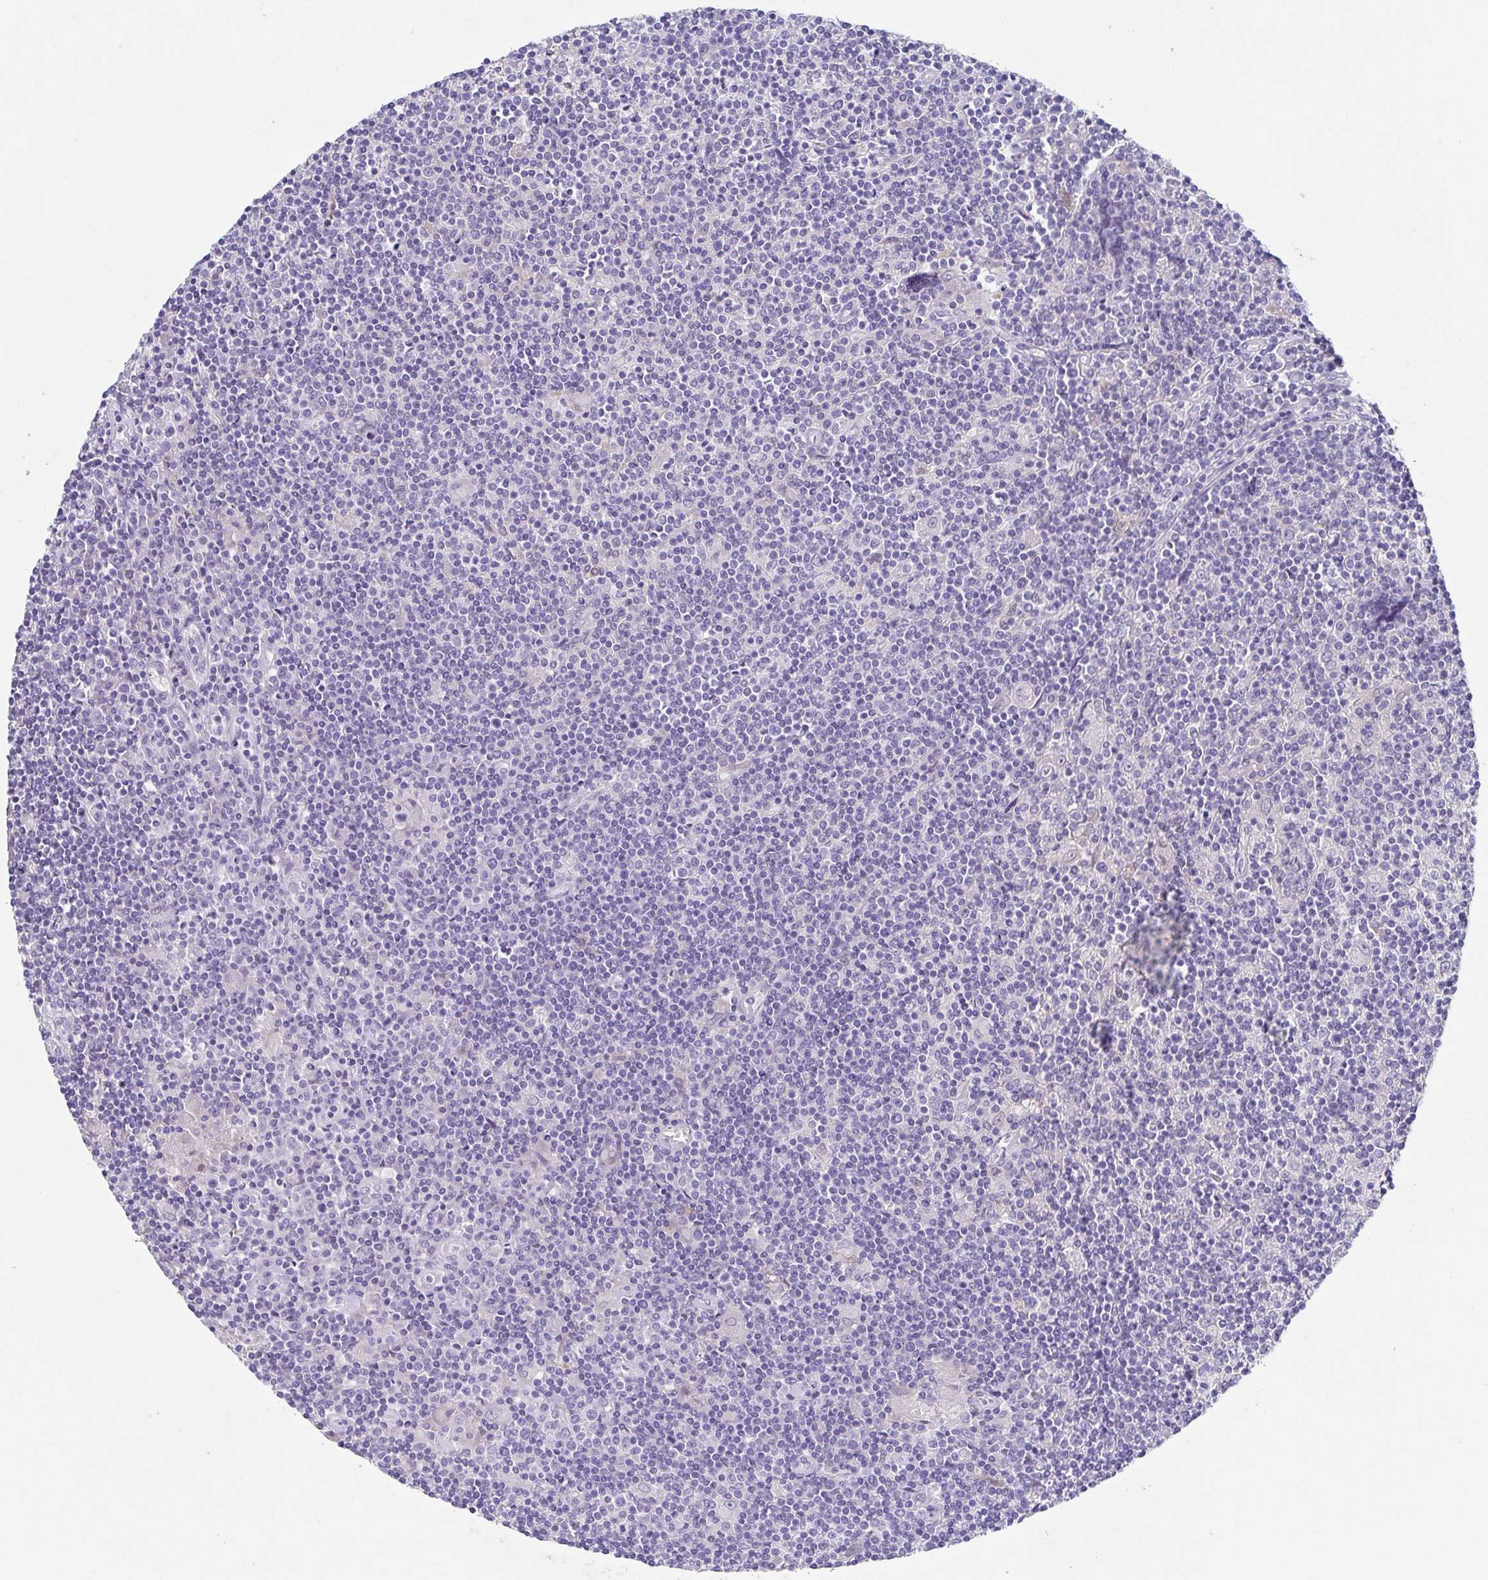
{"staining": {"intensity": "negative", "quantity": "none", "location": "none"}, "tissue": "lymphoma", "cell_type": "Tumor cells", "image_type": "cancer", "snomed": [{"axis": "morphology", "description": "Hodgkin's disease, NOS"}, {"axis": "topography", "description": "Lymph node"}], "caption": "Lymphoma stained for a protein using immunohistochemistry exhibits no positivity tumor cells.", "gene": "SSC4D", "patient": {"sex": "male", "age": 40}}